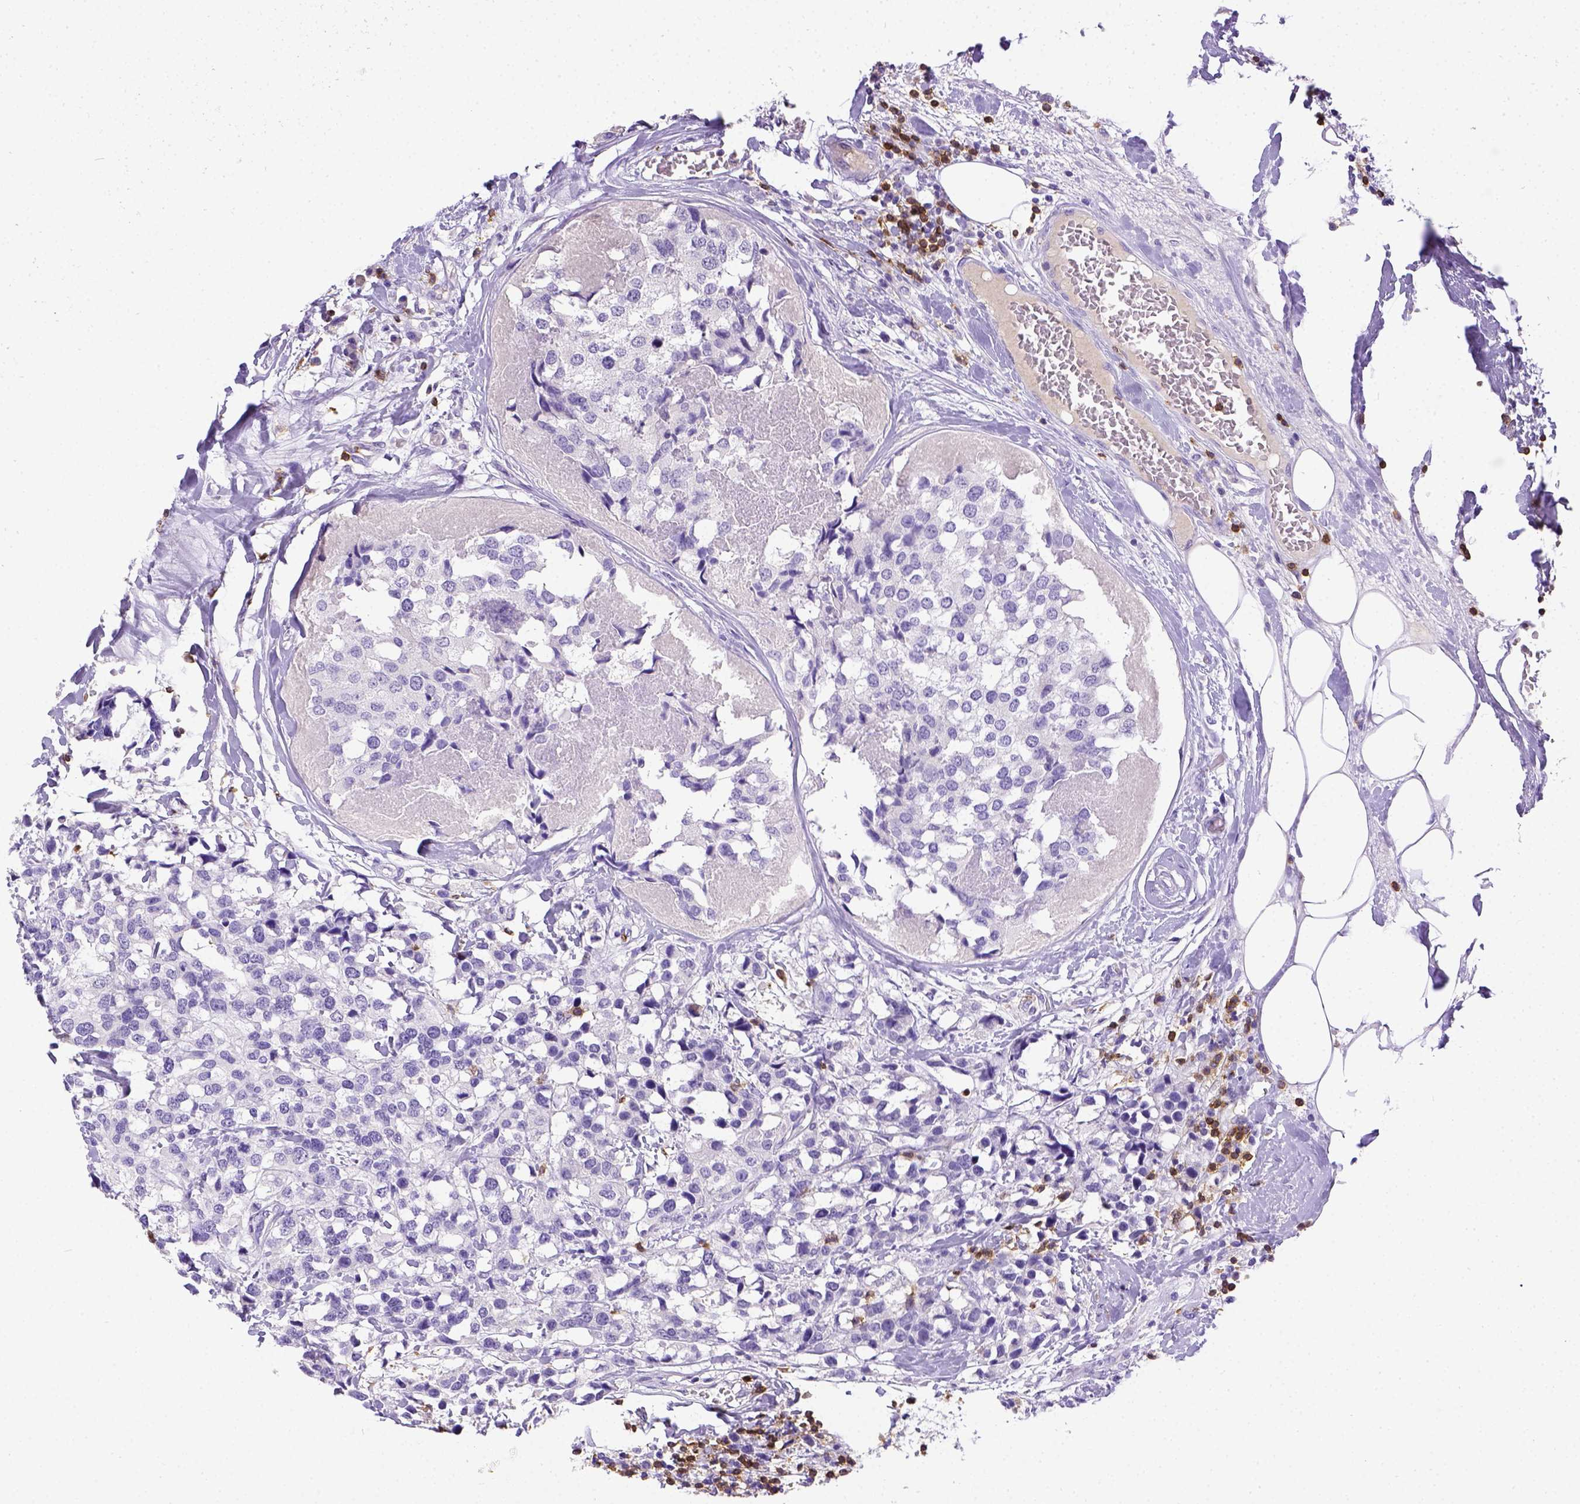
{"staining": {"intensity": "negative", "quantity": "none", "location": "none"}, "tissue": "breast cancer", "cell_type": "Tumor cells", "image_type": "cancer", "snomed": [{"axis": "morphology", "description": "Lobular carcinoma"}, {"axis": "topography", "description": "Breast"}], "caption": "A photomicrograph of human breast lobular carcinoma is negative for staining in tumor cells.", "gene": "CD3E", "patient": {"sex": "female", "age": 59}}